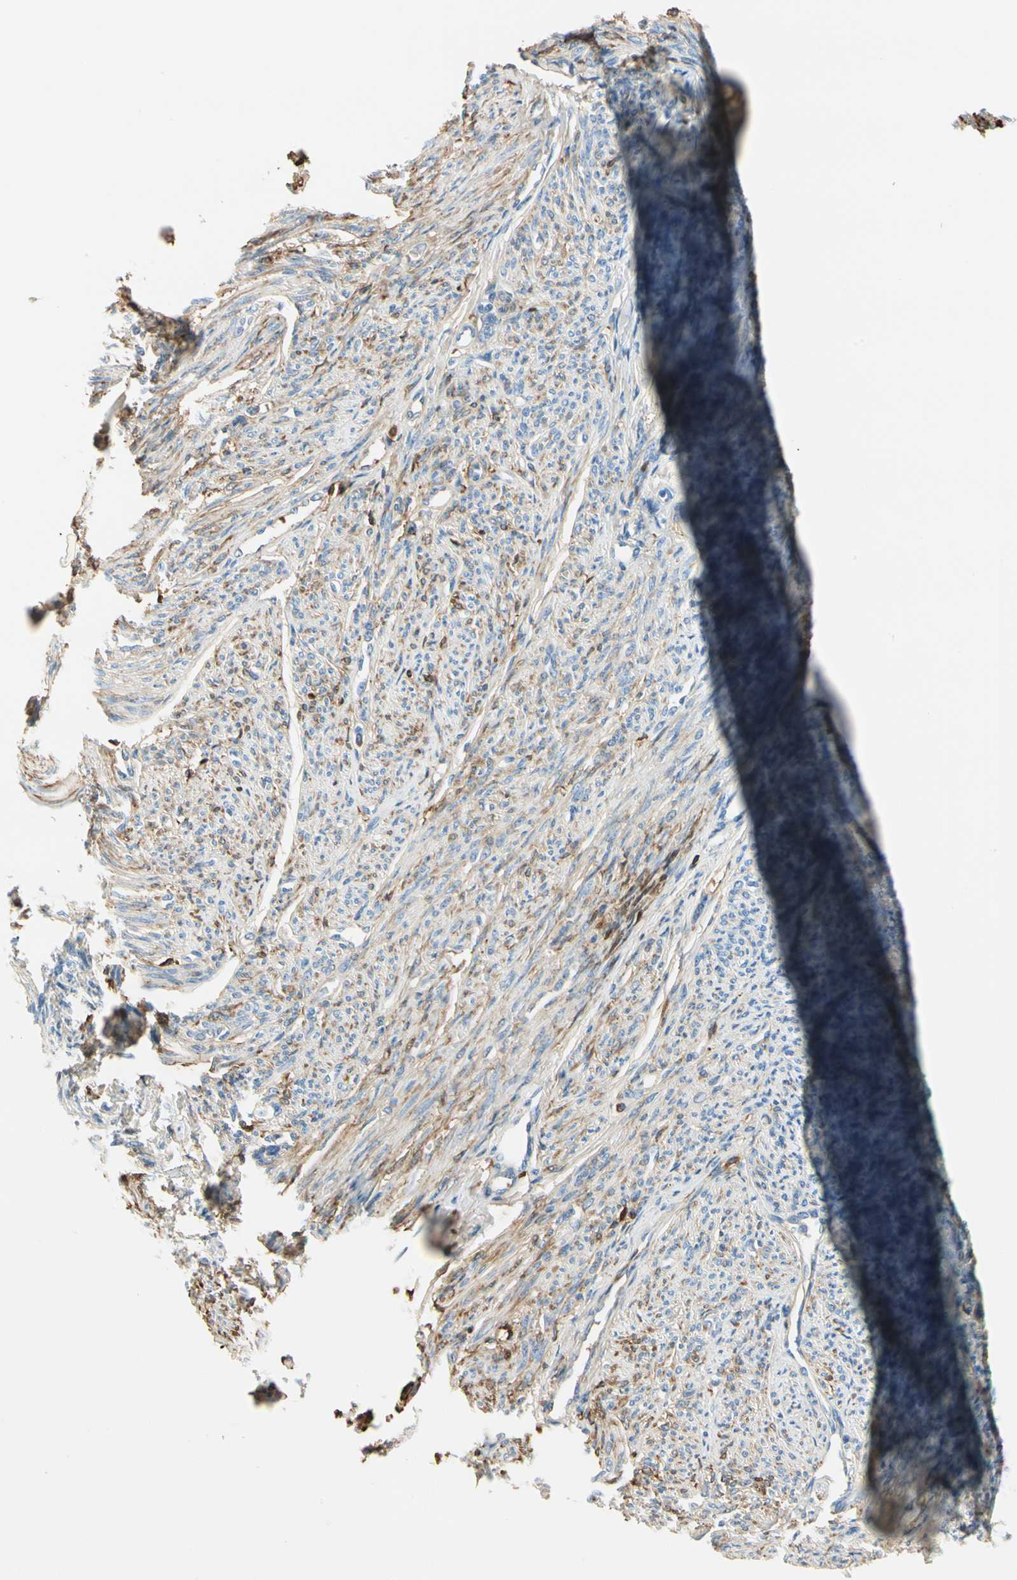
{"staining": {"intensity": "weak", "quantity": ">75%", "location": "cytoplasmic/membranous"}, "tissue": "smooth muscle", "cell_type": "Smooth muscle cells", "image_type": "normal", "snomed": [{"axis": "morphology", "description": "Normal tissue, NOS"}, {"axis": "topography", "description": "Smooth muscle"}], "caption": "This is a micrograph of IHC staining of benign smooth muscle, which shows weak staining in the cytoplasmic/membranous of smooth muscle cells.", "gene": "LAMB3", "patient": {"sex": "female", "age": 65}}